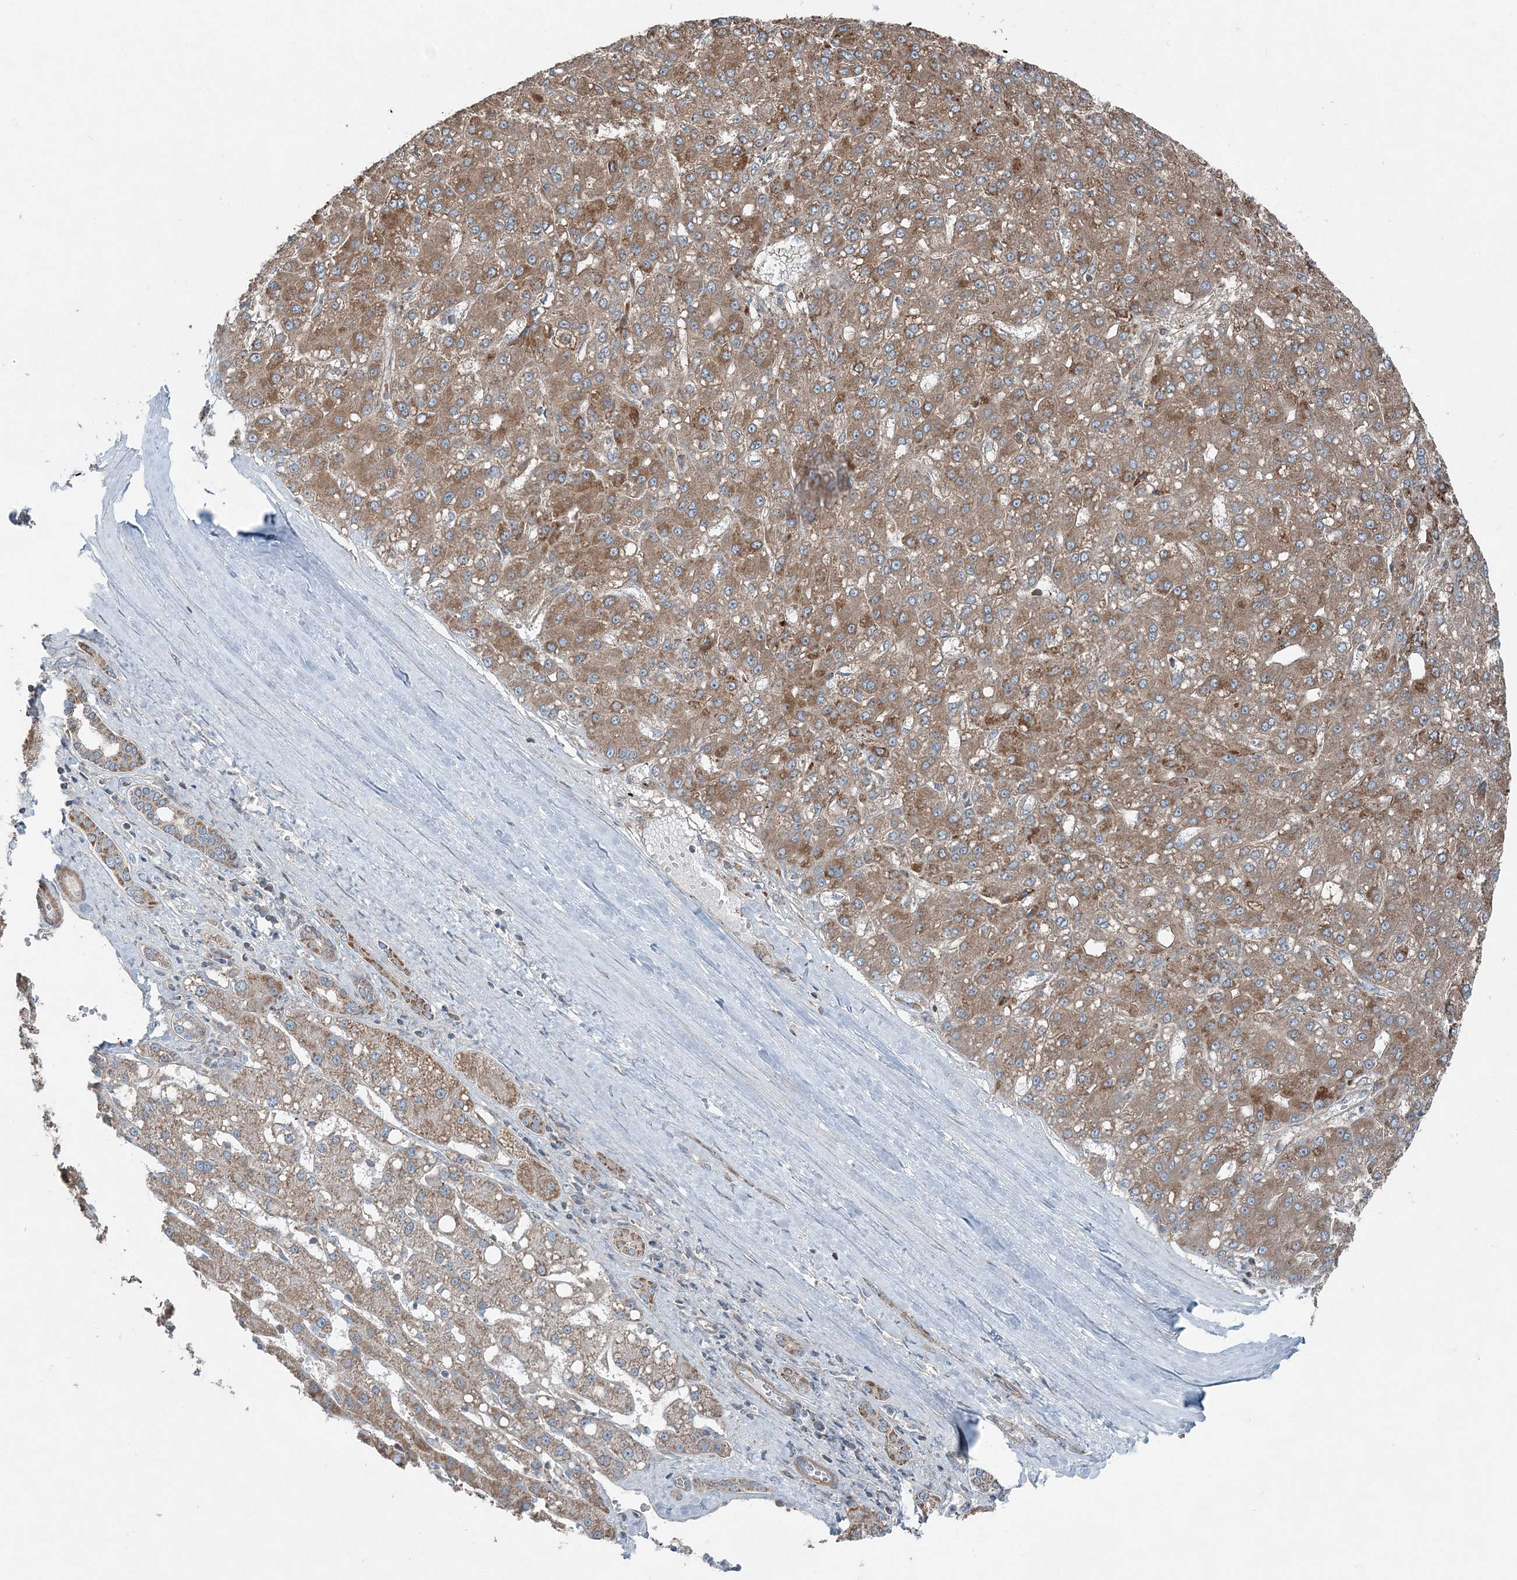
{"staining": {"intensity": "moderate", "quantity": ">75%", "location": "cytoplasmic/membranous"}, "tissue": "liver cancer", "cell_type": "Tumor cells", "image_type": "cancer", "snomed": [{"axis": "morphology", "description": "Carcinoma, Hepatocellular, NOS"}, {"axis": "topography", "description": "Liver"}], "caption": "The micrograph demonstrates immunohistochemical staining of hepatocellular carcinoma (liver). There is moderate cytoplasmic/membranous positivity is appreciated in about >75% of tumor cells.", "gene": "KY", "patient": {"sex": "male", "age": 67}}